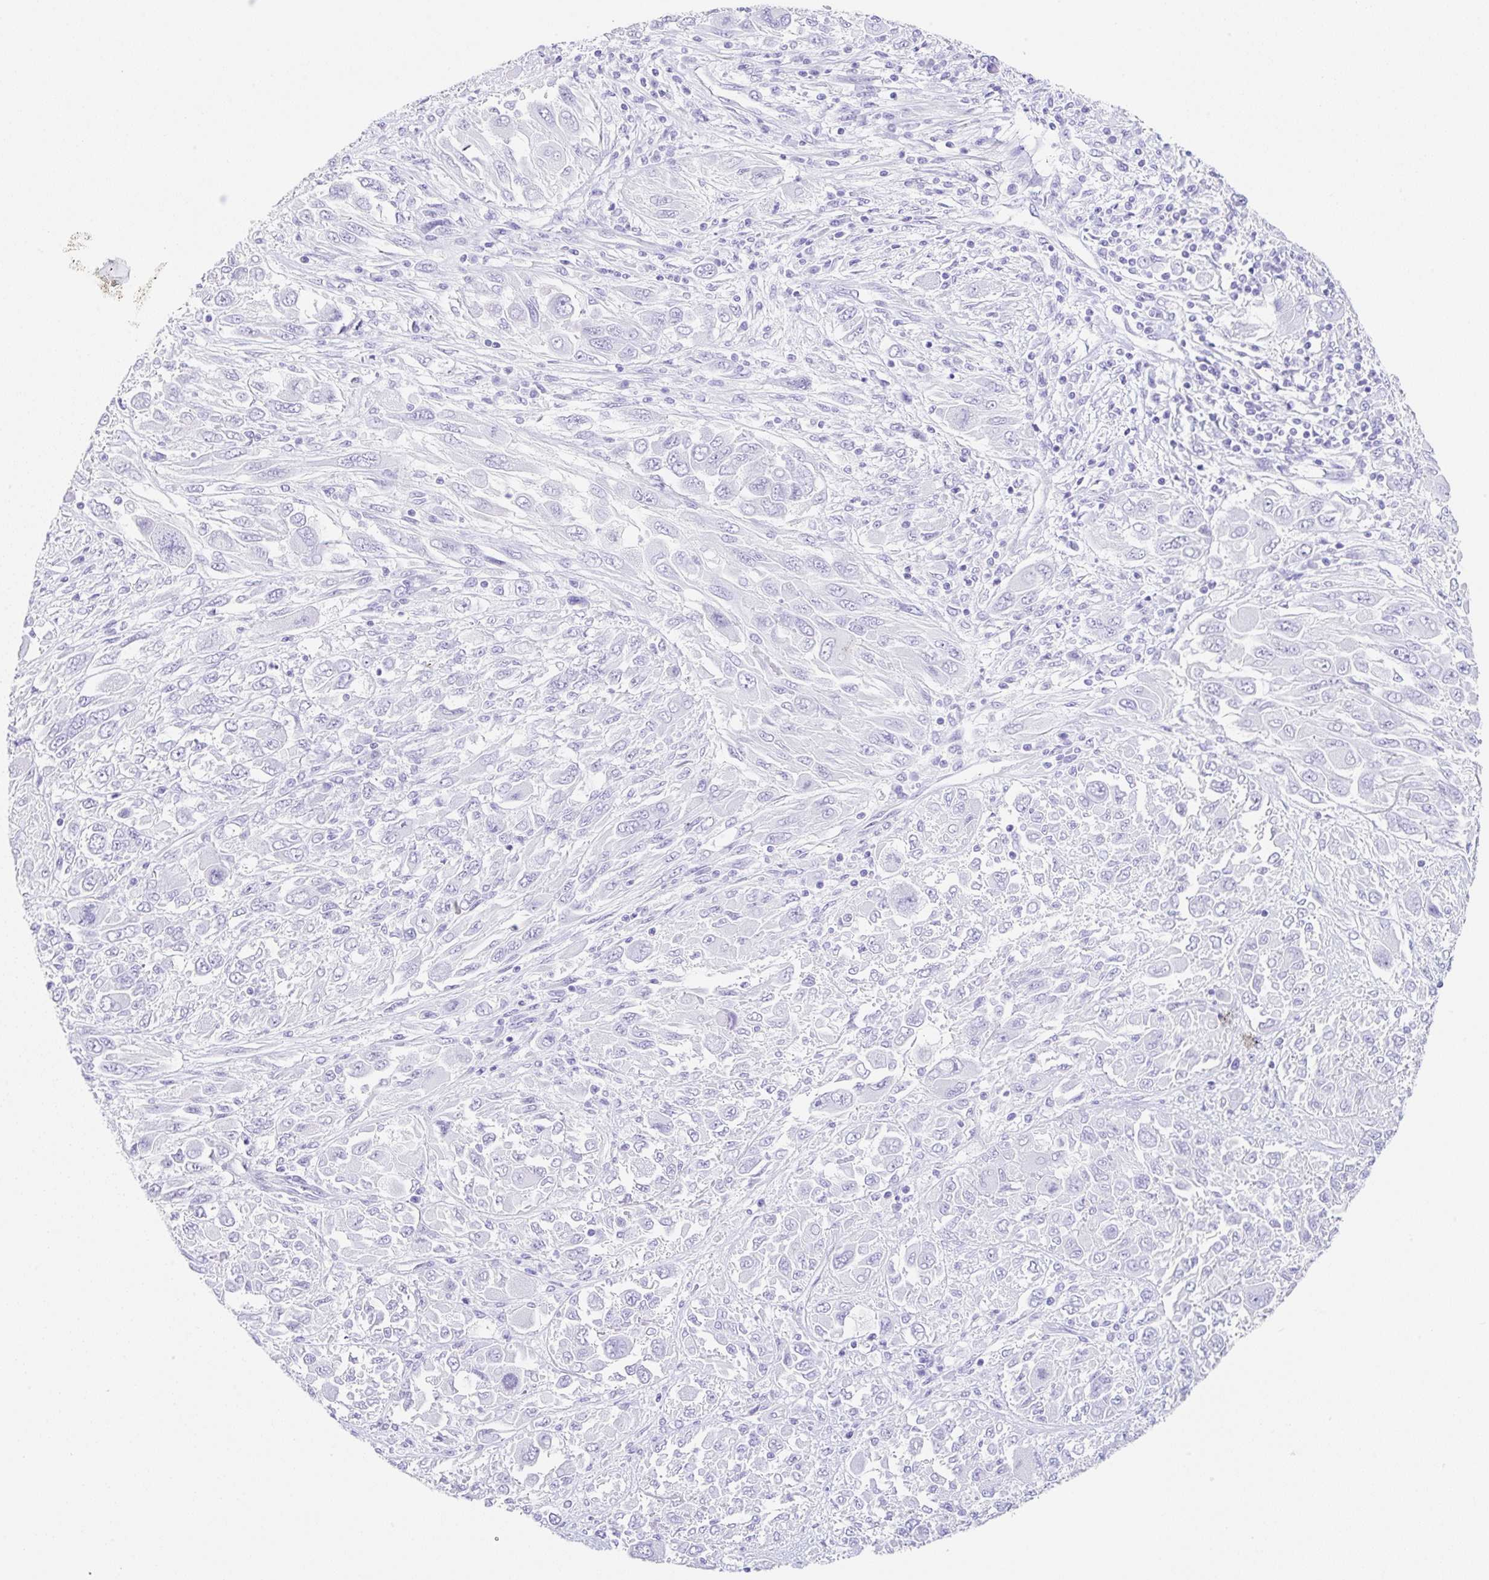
{"staining": {"intensity": "negative", "quantity": "none", "location": "none"}, "tissue": "melanoma", "cell_type": "Tumor cells", "image_type": "cancer", "snomed": [{"axis": "morphology", "description": "Malignant melanoma, NOS"}, {"axis": "topography", "description": "Skin"}], "caption": "Tumor cells show no significant positivity in malignant melanoma. (DAB immunohistochemistry with hematoxylin counter stain).", "gene": "CLDND2", "patient": {"sex": "female", "age": 91}}